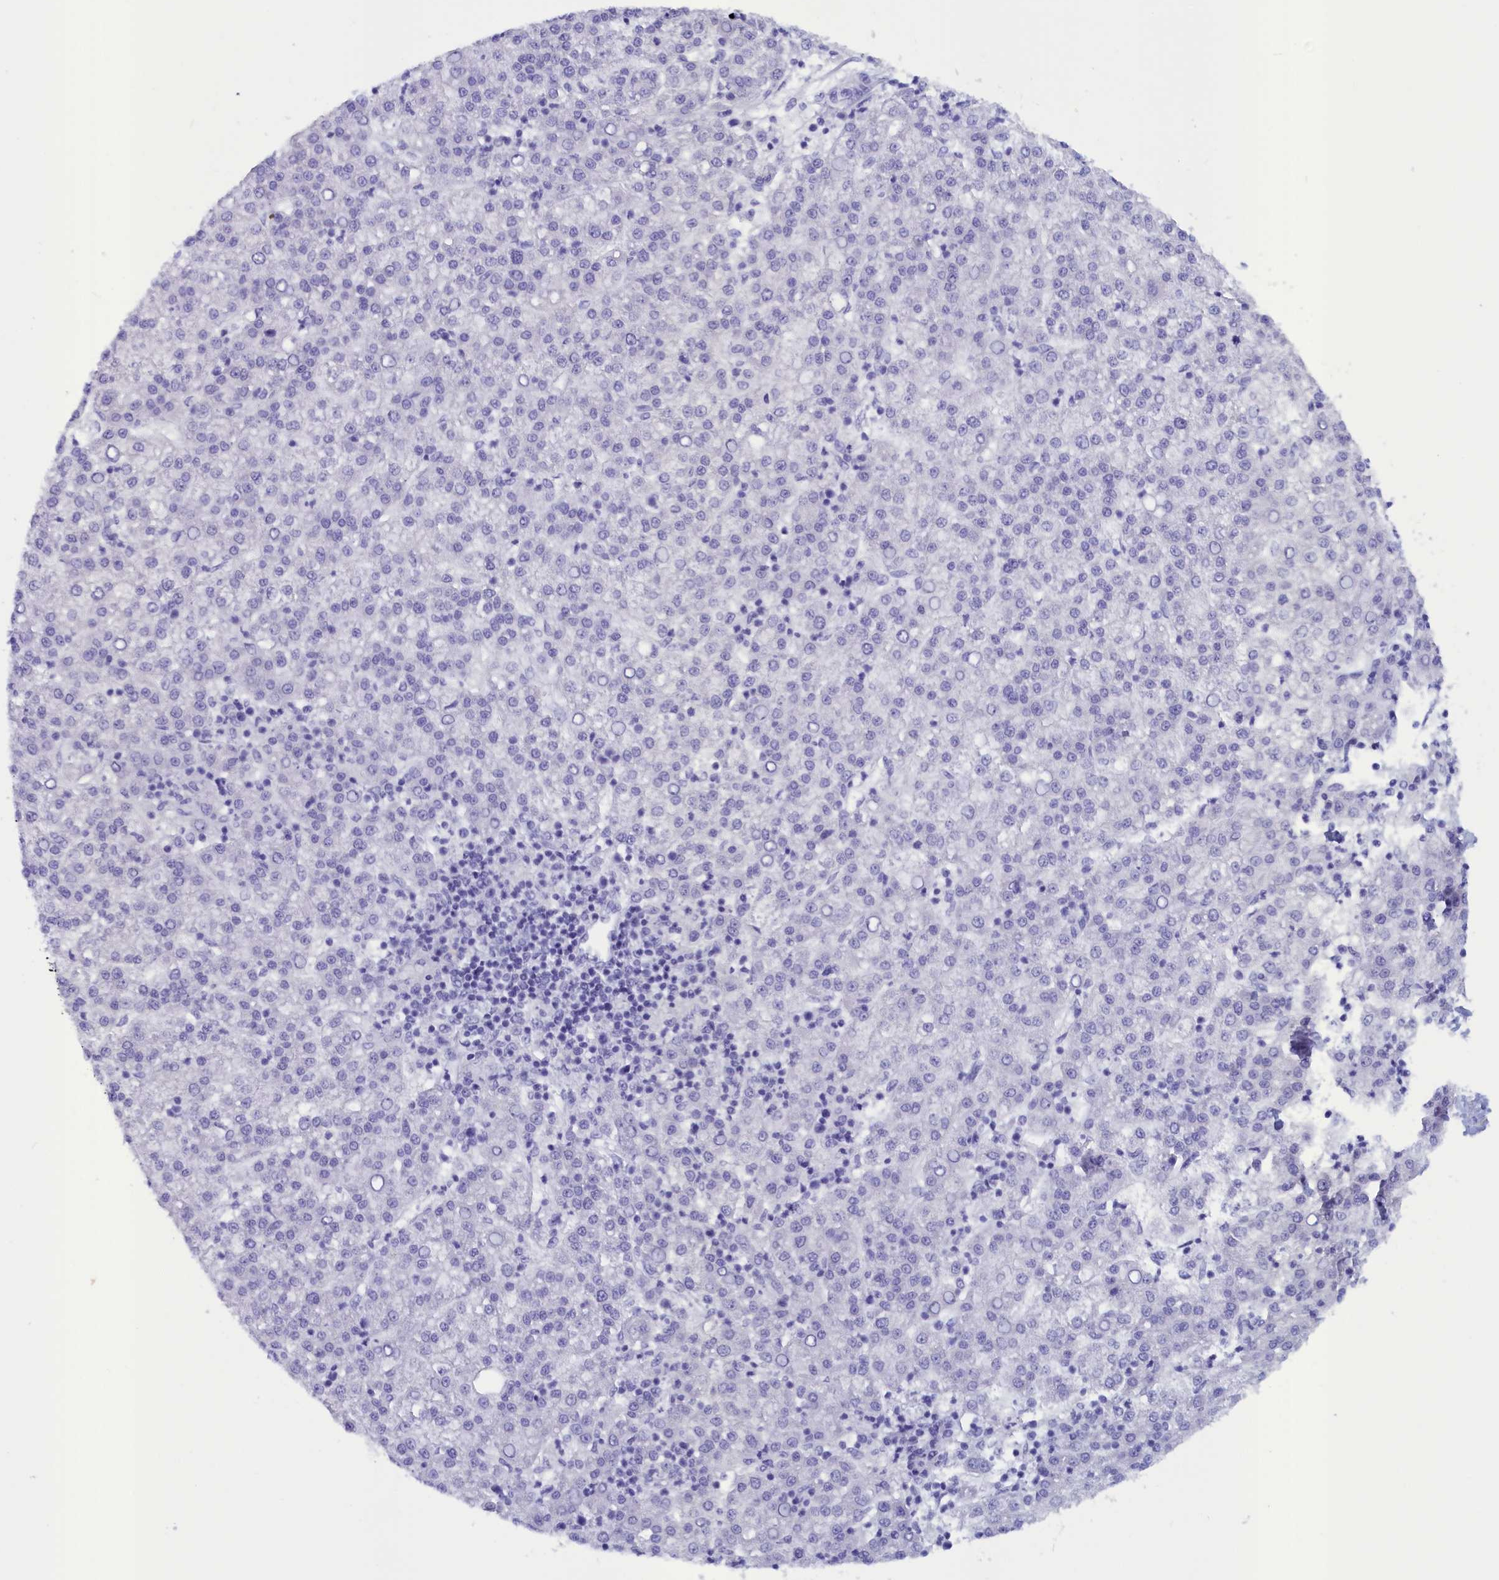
{"staining": {"intensity": "negative", "quantity": "none", "location": "none"}, "tissue": "liver cancer", "cell_type": "Tumor cells", "image_type": "cancer", "snomed": [{"axis": "morphology", "description": "Carcinoma, Hepatocellular, NOS"}, {"axis": "topography", "description": "Liver"}], "caption": "Protein analysis of hepatocellular carcinoma (liver) displays no significant expression in tumor cells.", "gene": "ANKRD2", "patient": {"sex": "female", "age": 58}}